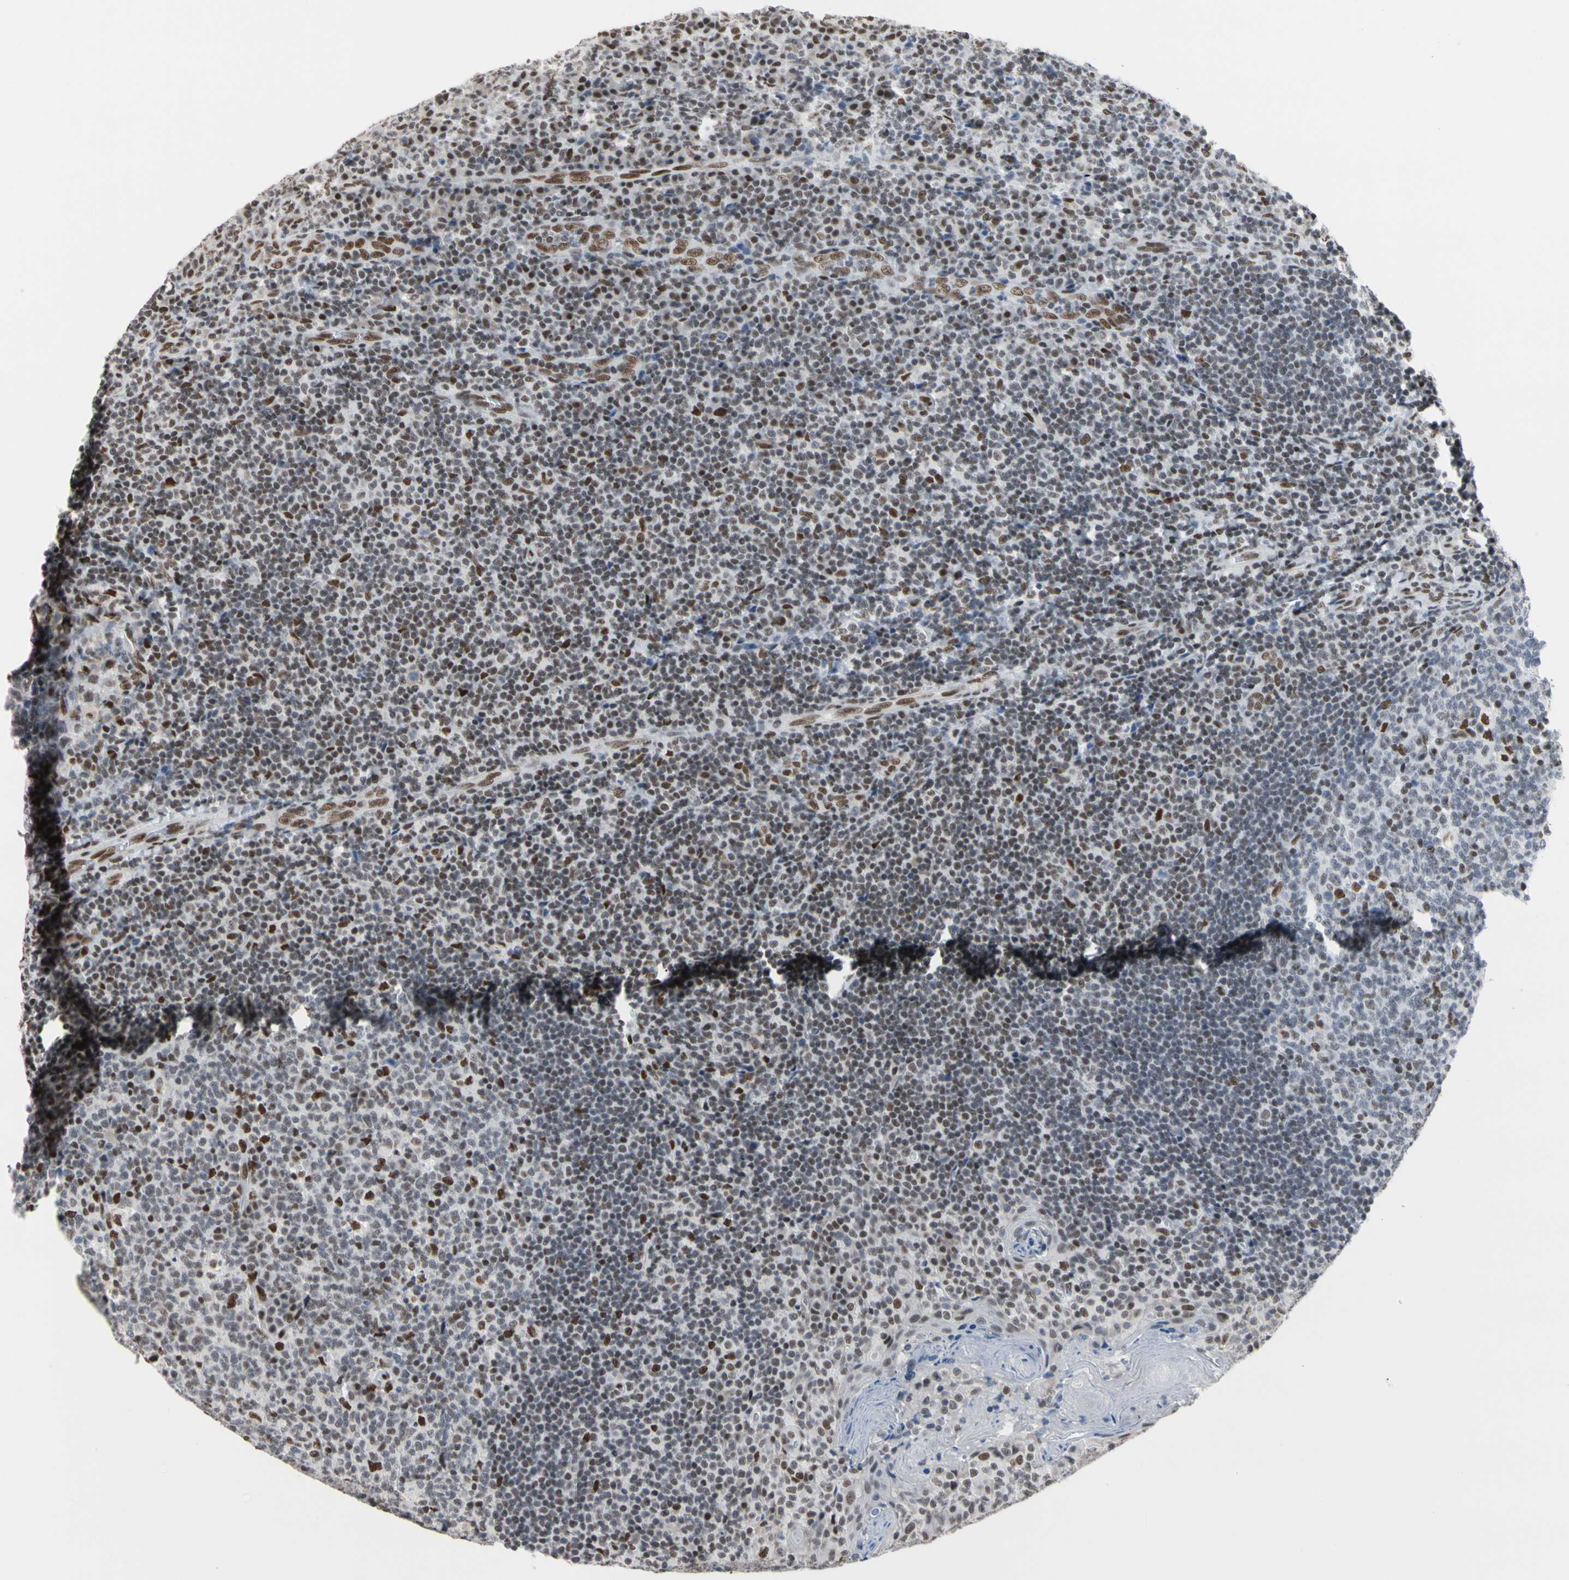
{"staining": {"intensity": "moderate", "quantity": "<25%", "location": "nuclear"}, "tissue": "tonsil", "cell_type": "Germinal center cells", "image_type": "normal", "snomed": [{"axis": "morphology", "description": "Normal tissue, NOS"}, {"axis": "topography", "description": "Tonsil"}], "caption": "Human tonsil stained for a protein (brown) demonstrates moderate nuclear positive expression in approximately <25% of germinal center cells.", "gene": "FAM98B", "patient": {"sex": "male", "age": 17}}